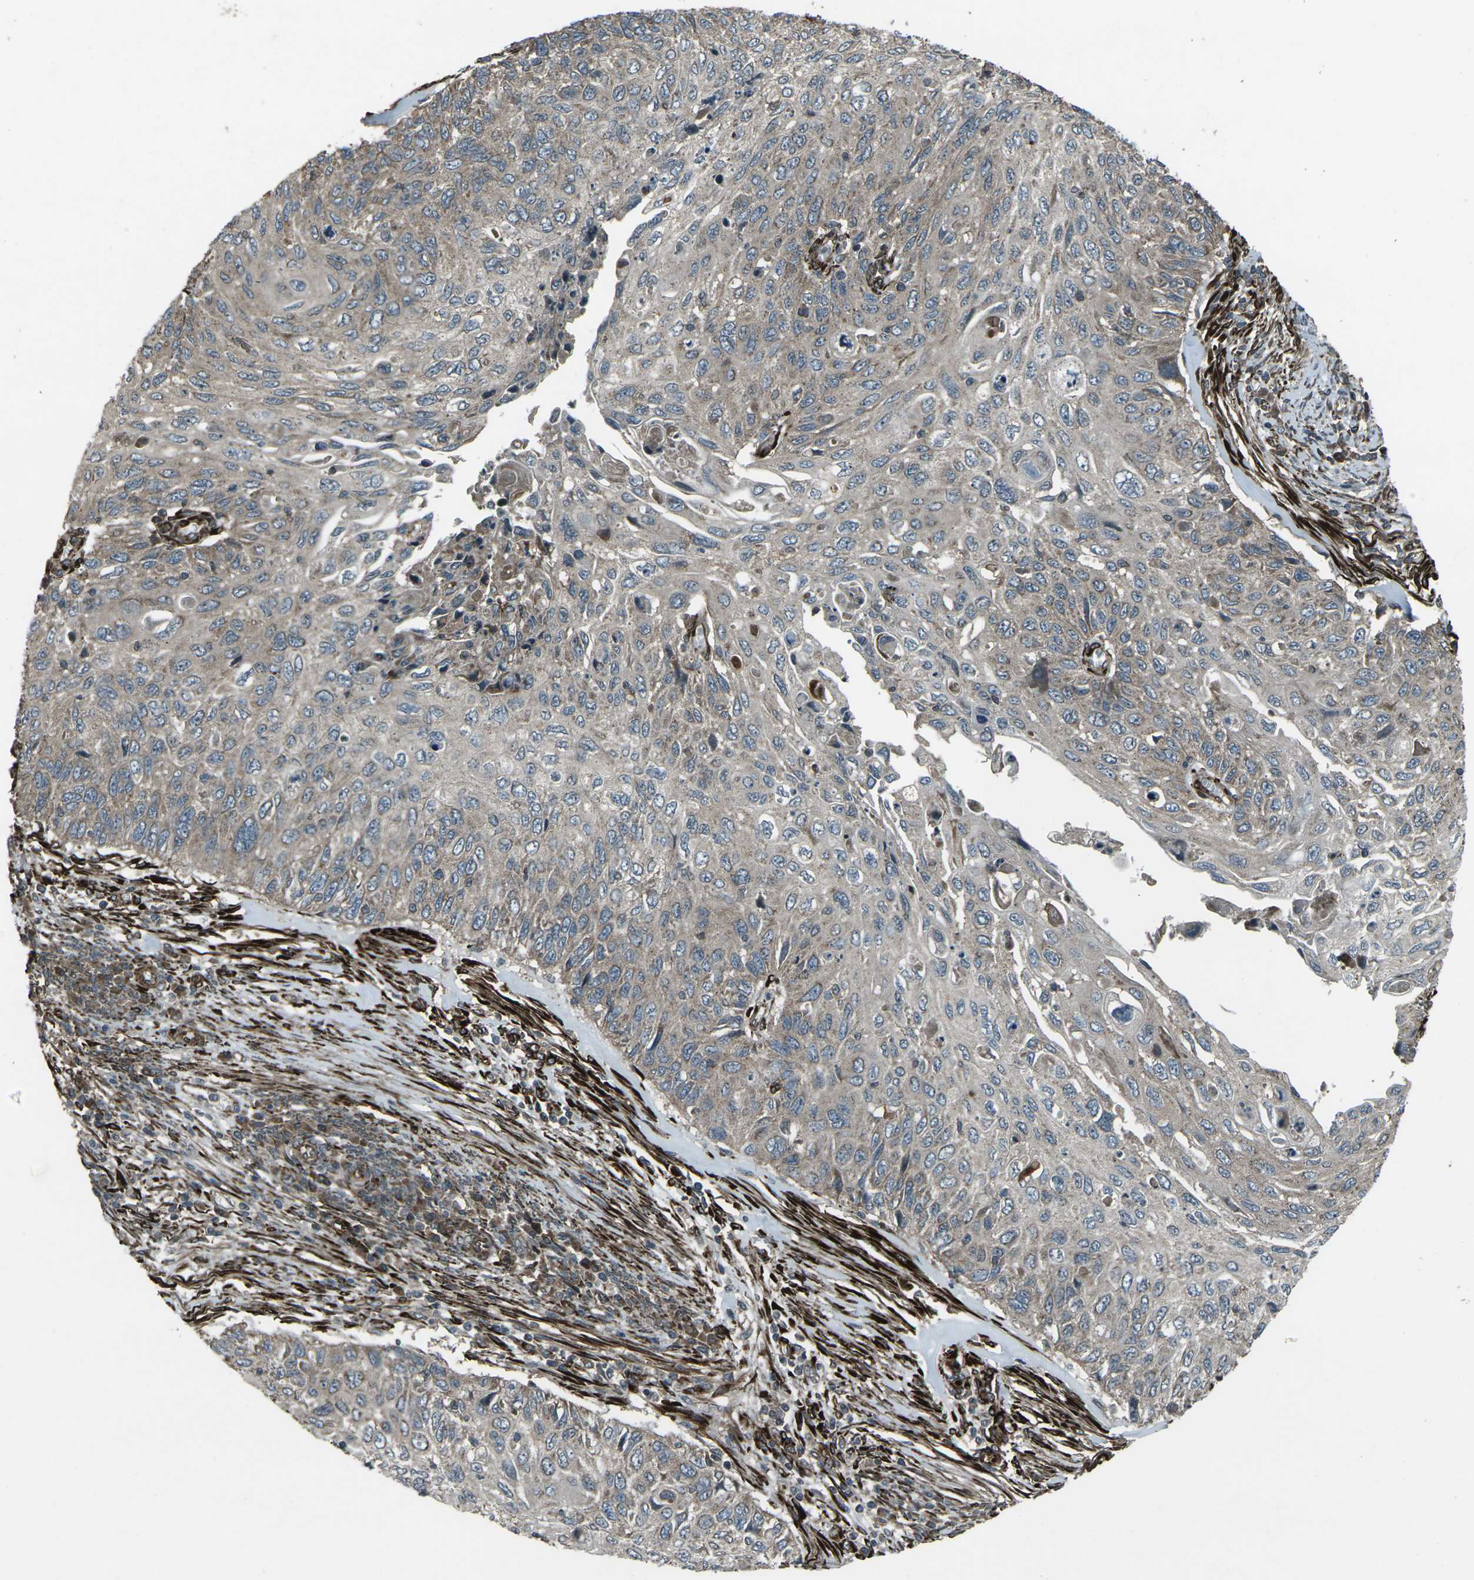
{"staining": {"intensity": "weak", "quantity": ">75%", "location": "cytoplasmic/membranous"}, "tissue": "cervical cancer", "cell_type": "Tumor cells", "image_type": "cancer", "snomed": [{"axis": "morphology", "description": "Squamous cell carcinoma, NOS"}, {"axis": "topography", "description": "Cervix"}], "caption": "About >75% of tumor cells in cervical cancer (squamous cell carcinoma) reveal weak cytoplasmic/membranous protein positivity as visualized by brown immunohistochemical staining.", "gene": "LSMEM1", "patient": {"sex": "female", "age": 70}}